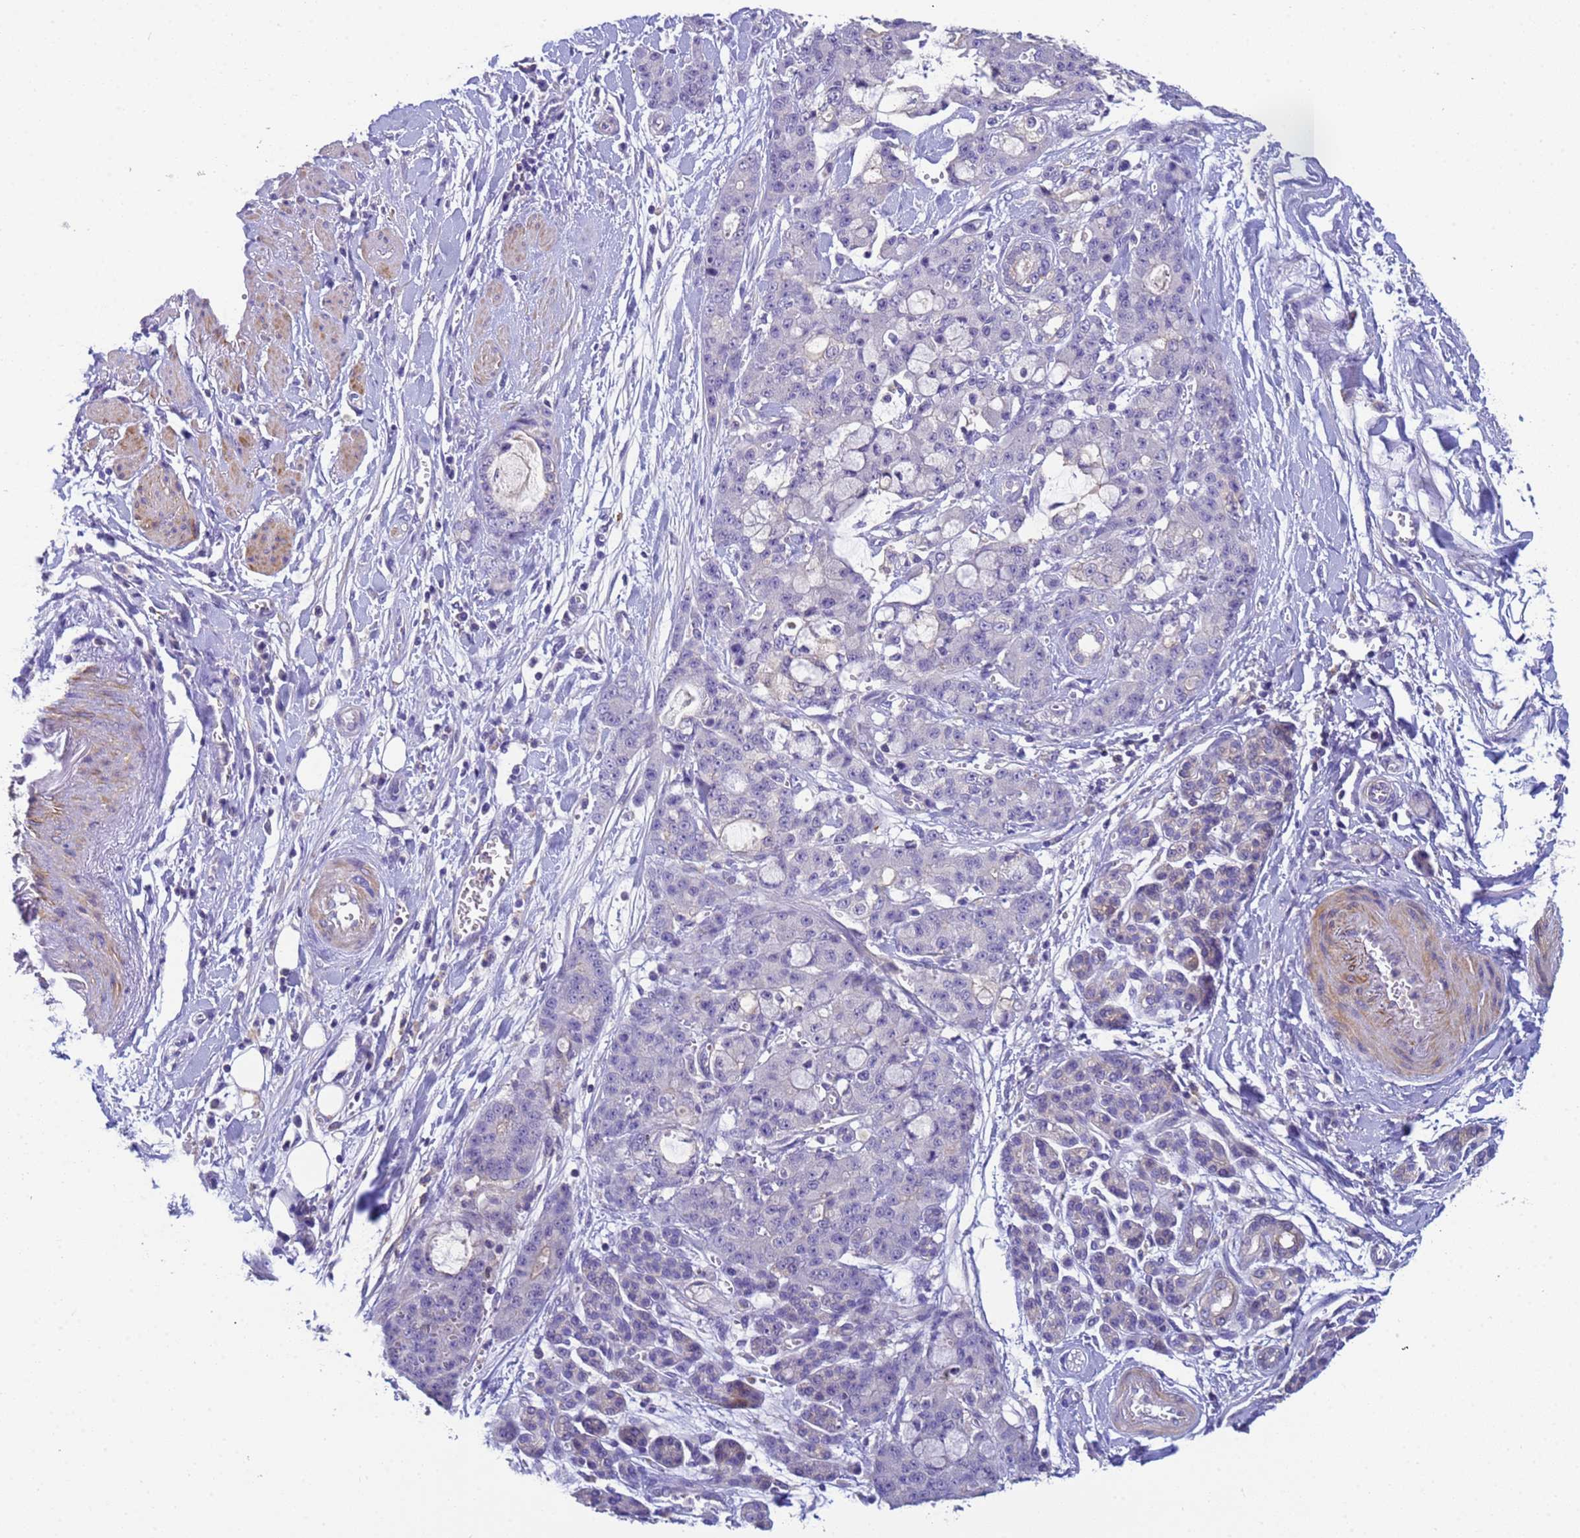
{"staining": {"intensity": "negative", "quantity": "none", "location": "none"}, "tissue": "pancreatic cancer", "cell_type": "Tumor cells", "image_type": "cancer", "snomed": [{"axis": "morphology", "description": "Adenocarcinoma, NOS"}, {"axis": "topography", "description": "Pancreas"}], "caption": "There is no significant staining in tumor cells of pancreatic adenocarcinoma.", "gene": "KLHL13", "patient": {"sex": "female", "age": 73}}